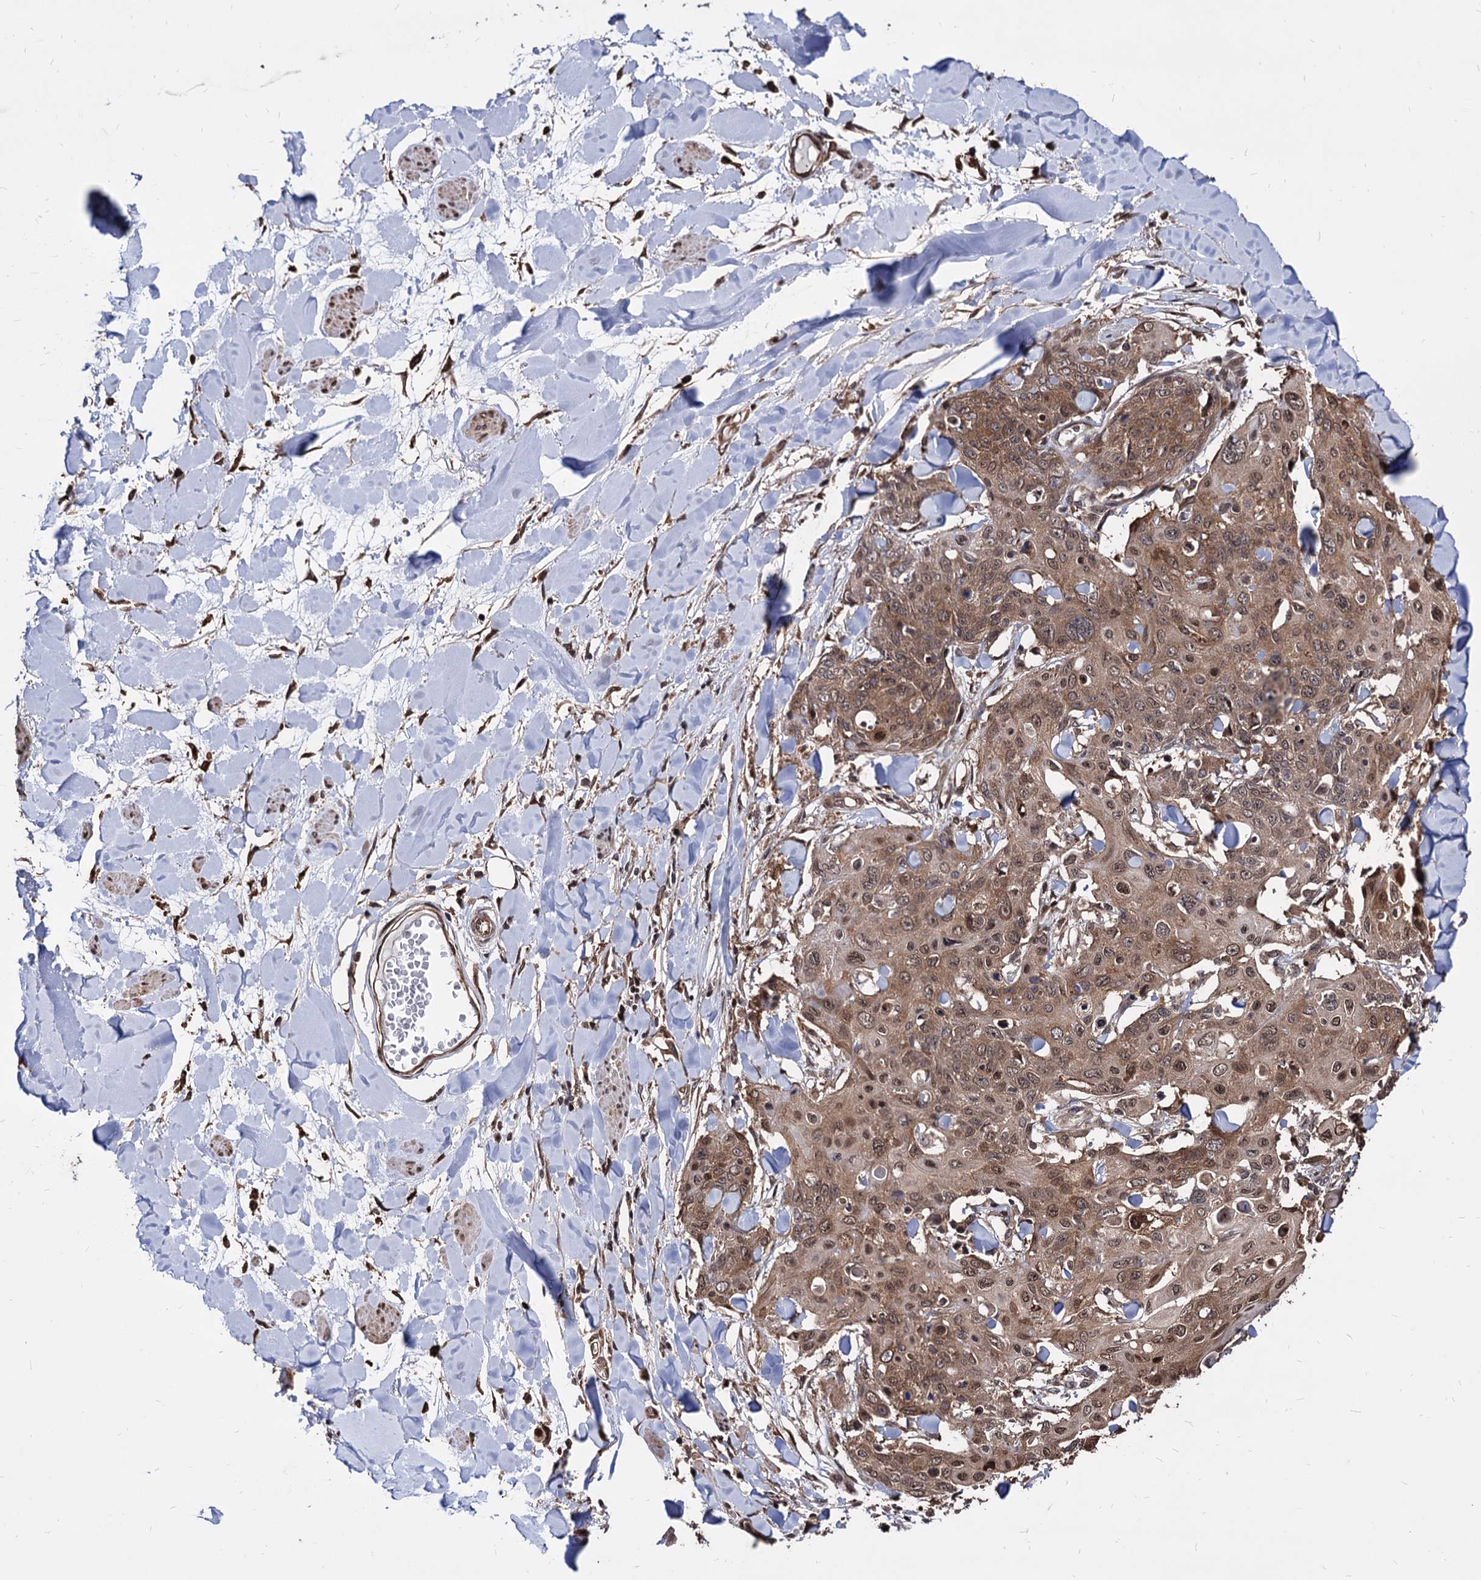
{"staining": {"intensity": "moderate", "quantity": ">75%", "location": "cytoplasmic/membranous,nuclear"}, "tissue": "skin cancer", "cell_type": "Tumor cells", "image_type": "cancer", "snomed": [{"axis": "morphology", "description": "Squamous cell carcinoma, NOS"}, {"axis": "topography", "description": "Skin"}, {"axis": "topography", "description": "Vulva"}], "caption": "A micrograph of skin cancer (squamous cell carcinoma) stained for a protein exhibits moderate cytoplasmic/membranous and nuclear brown staining in tumor cells. Nuclei are stained in blue.", "gene": "ANKRD12", "patient": {"sex": "female", "age": 85}}